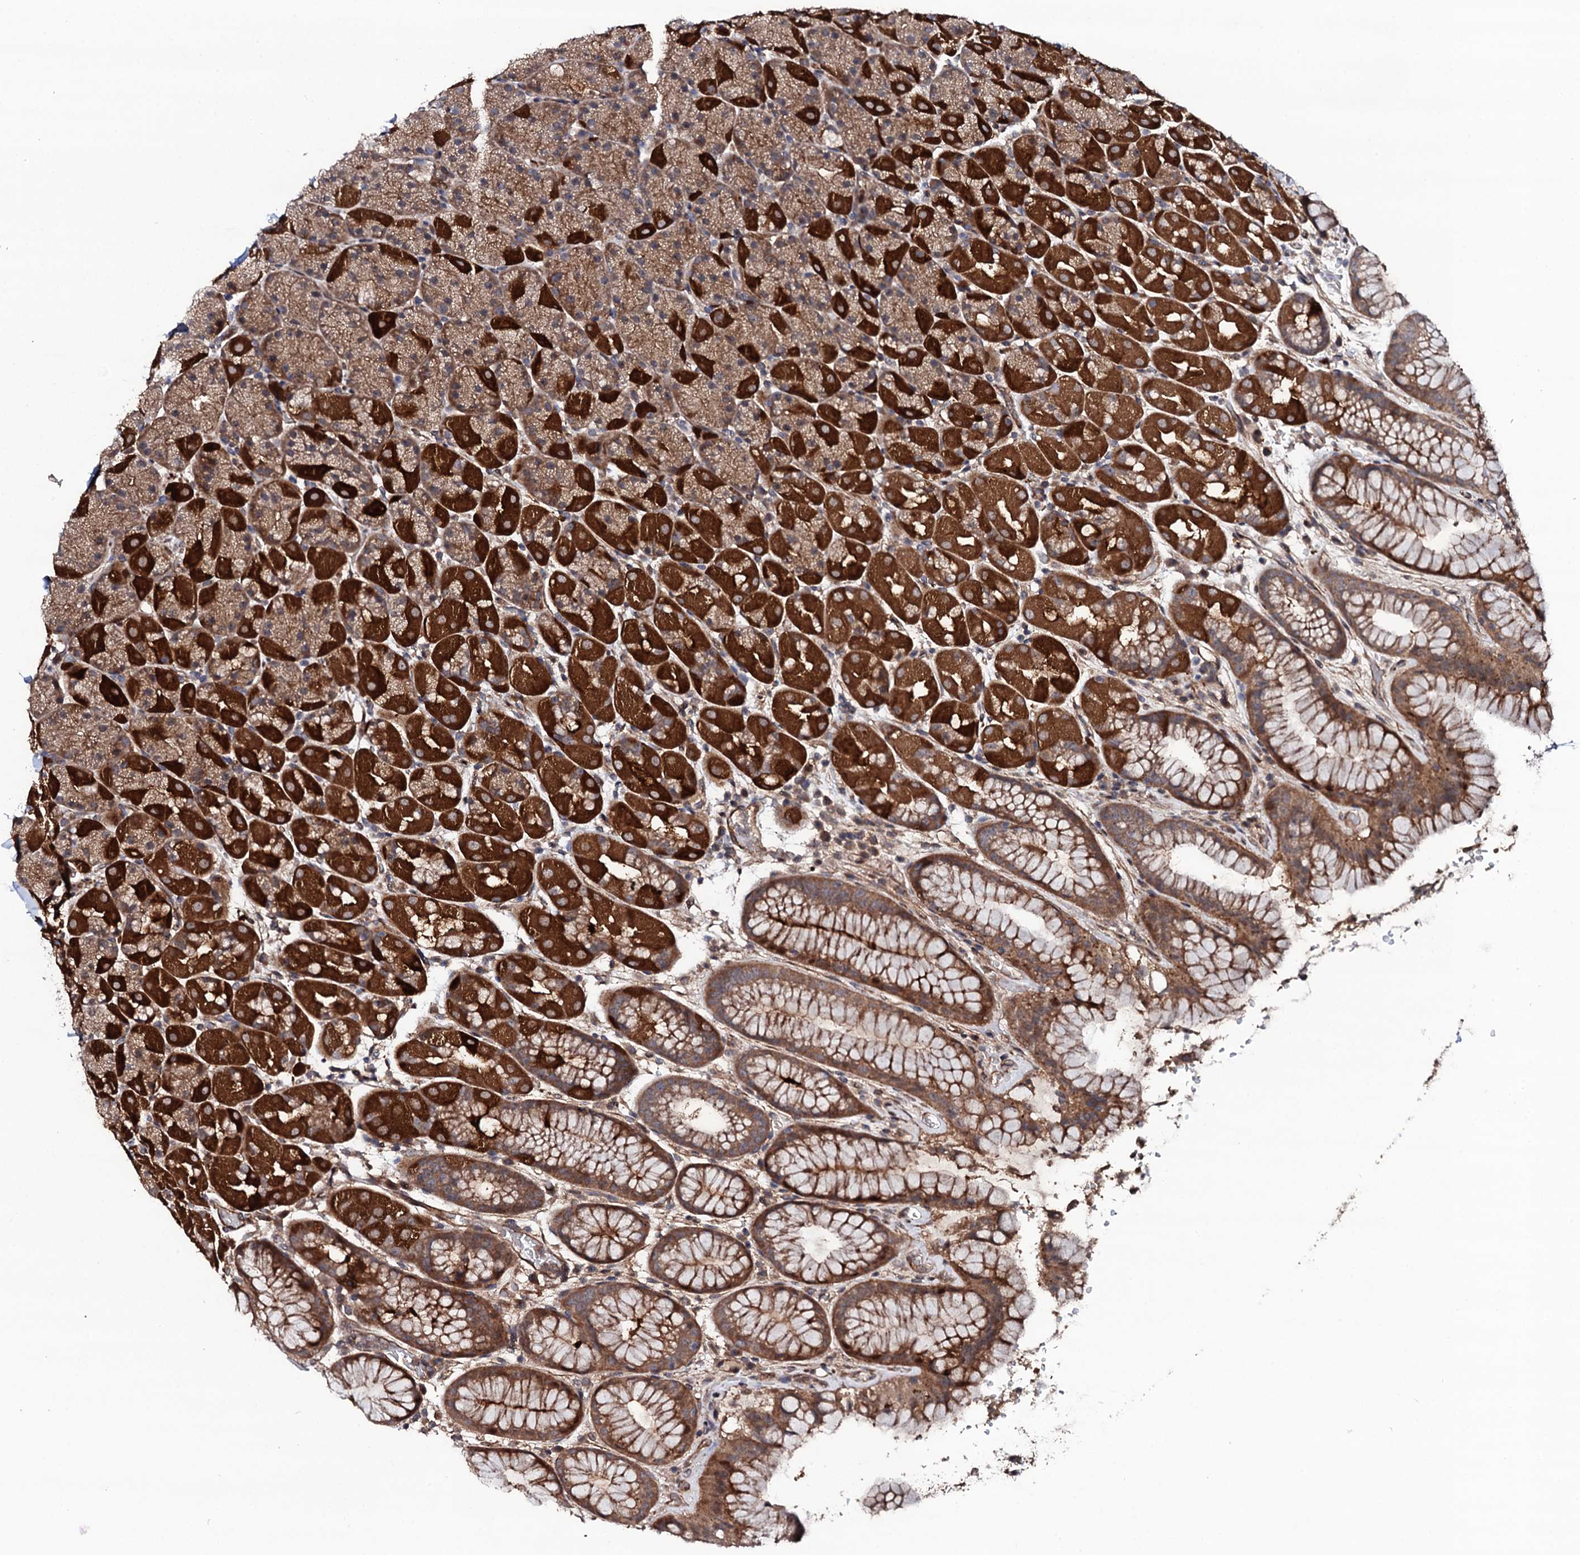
{"staining": {"intensity": "strong", "quantity": ">75%", "location": "cytoplasmic/membranous"}, "tissue": "stomach", "cell_type": "Glandular cells", "image_type": "normal", "snomed": [{"axis": "morphology", "description": "Normal tissue, NOS"}, {"axis": "topography", "description": "Stomach, upper"}, {"axis": "topography", "description": "Stomach, lower"}], "caption": "Immunohistochemistry (IHC) histopathology image of unremarkable human stomach stained for a protein (brown), which shows high levels of strong cytoplasmic/membranous staining in about >75% of glandular cells.", "gene": "CIAO2A", "patient": {"sex": "male", "age": 67}}